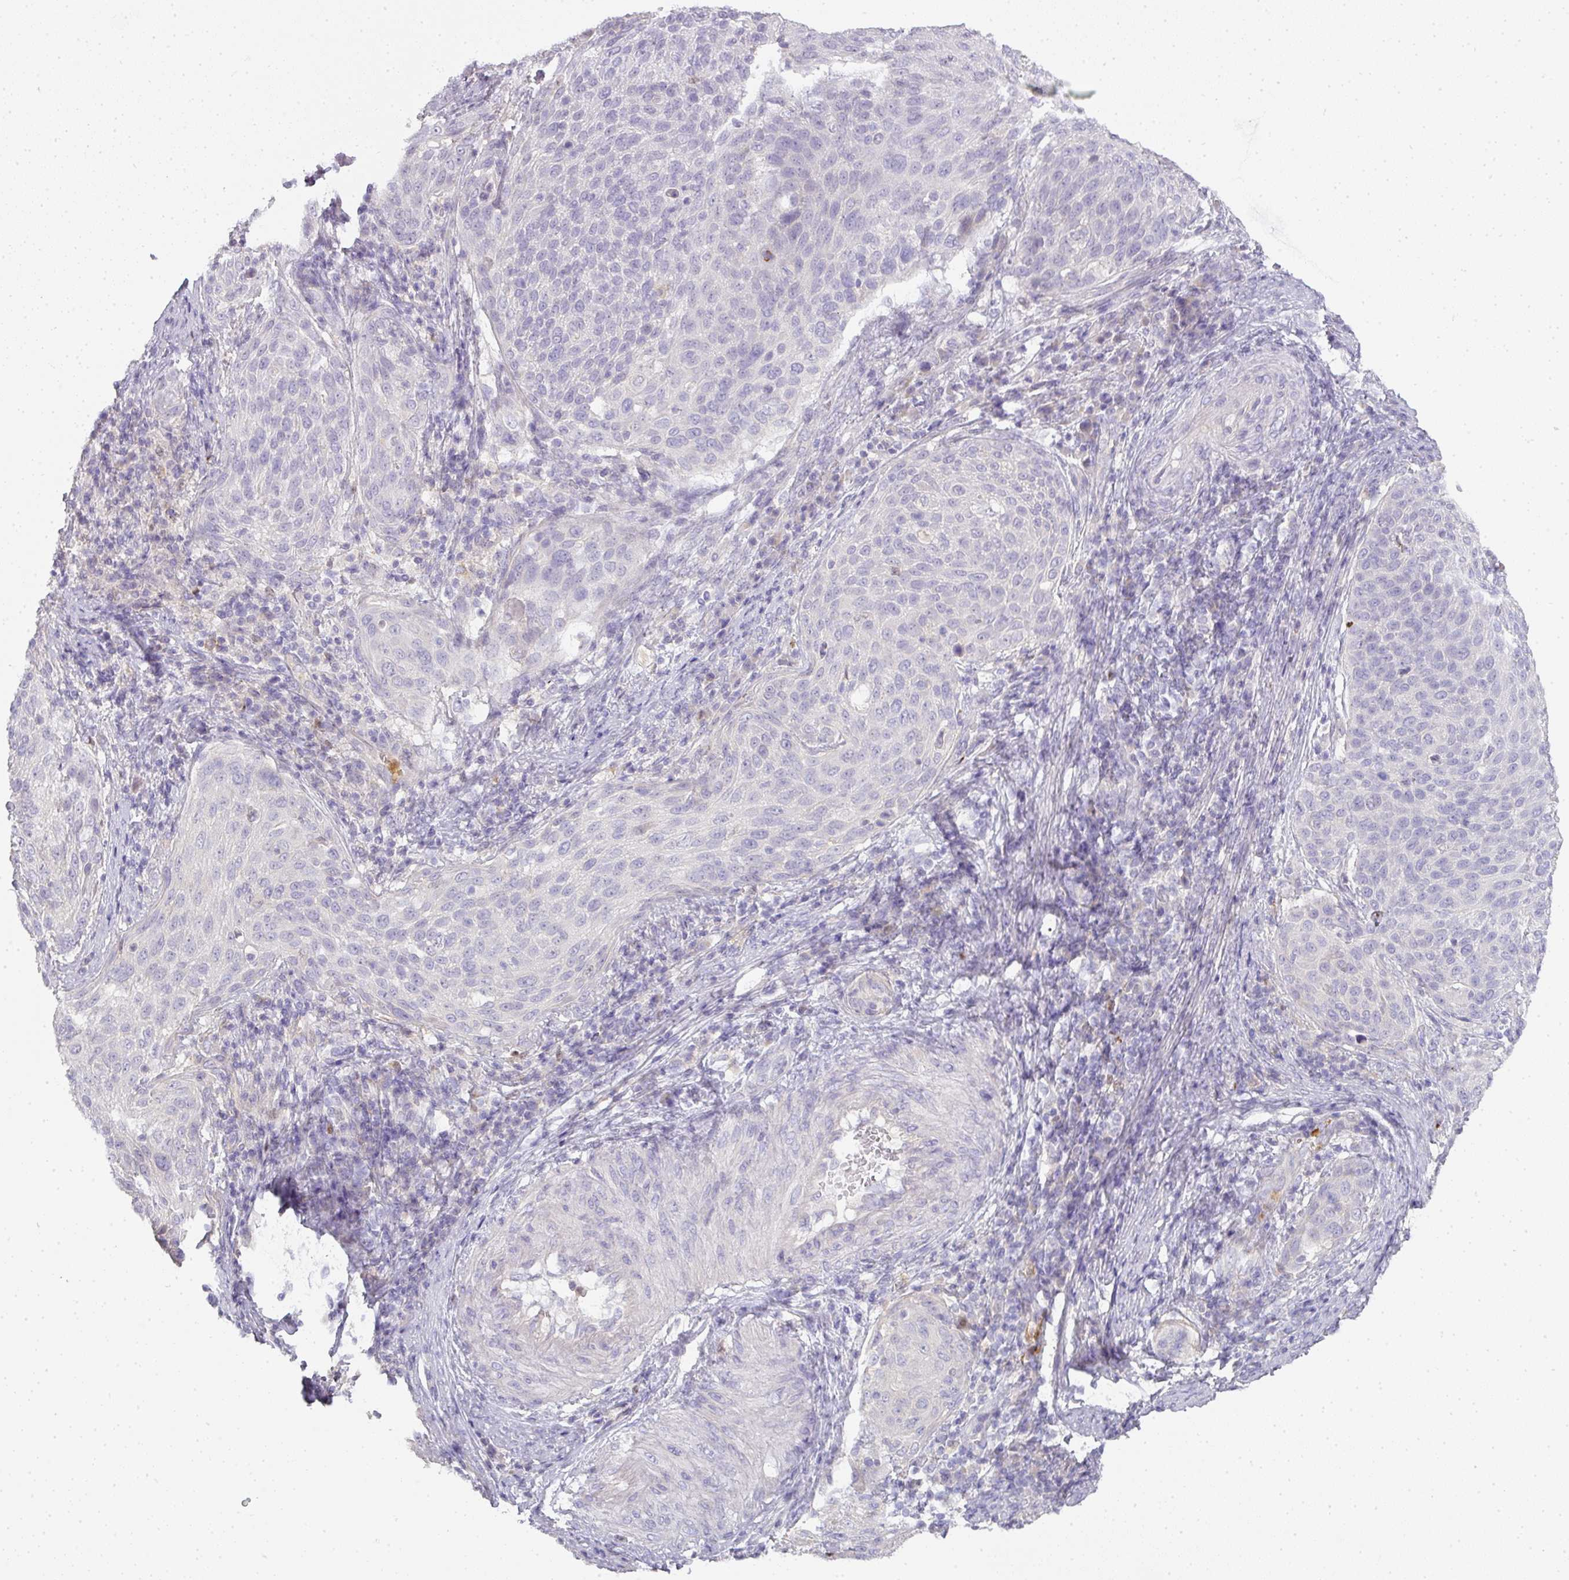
{"staining": {"intensity": "negative", "quantity": "none", "location": "none"}, "tissue": "cervical cancer", "cell_type": "Tumor cells", "image_type": "cancer", "snomed": [{"axis": "morphology", "description": "Squamous cell carcinoma, NOS"}, {"axis": "topography", "description": "Cervix"}], "caption": "Human cervical squamous cell carcinoma stained for a protein using immunohistochemistry (IHC) shows no expression in tumor cells.", "gene": "HHEX", "patient": {"sex": "female", "age": 31}}